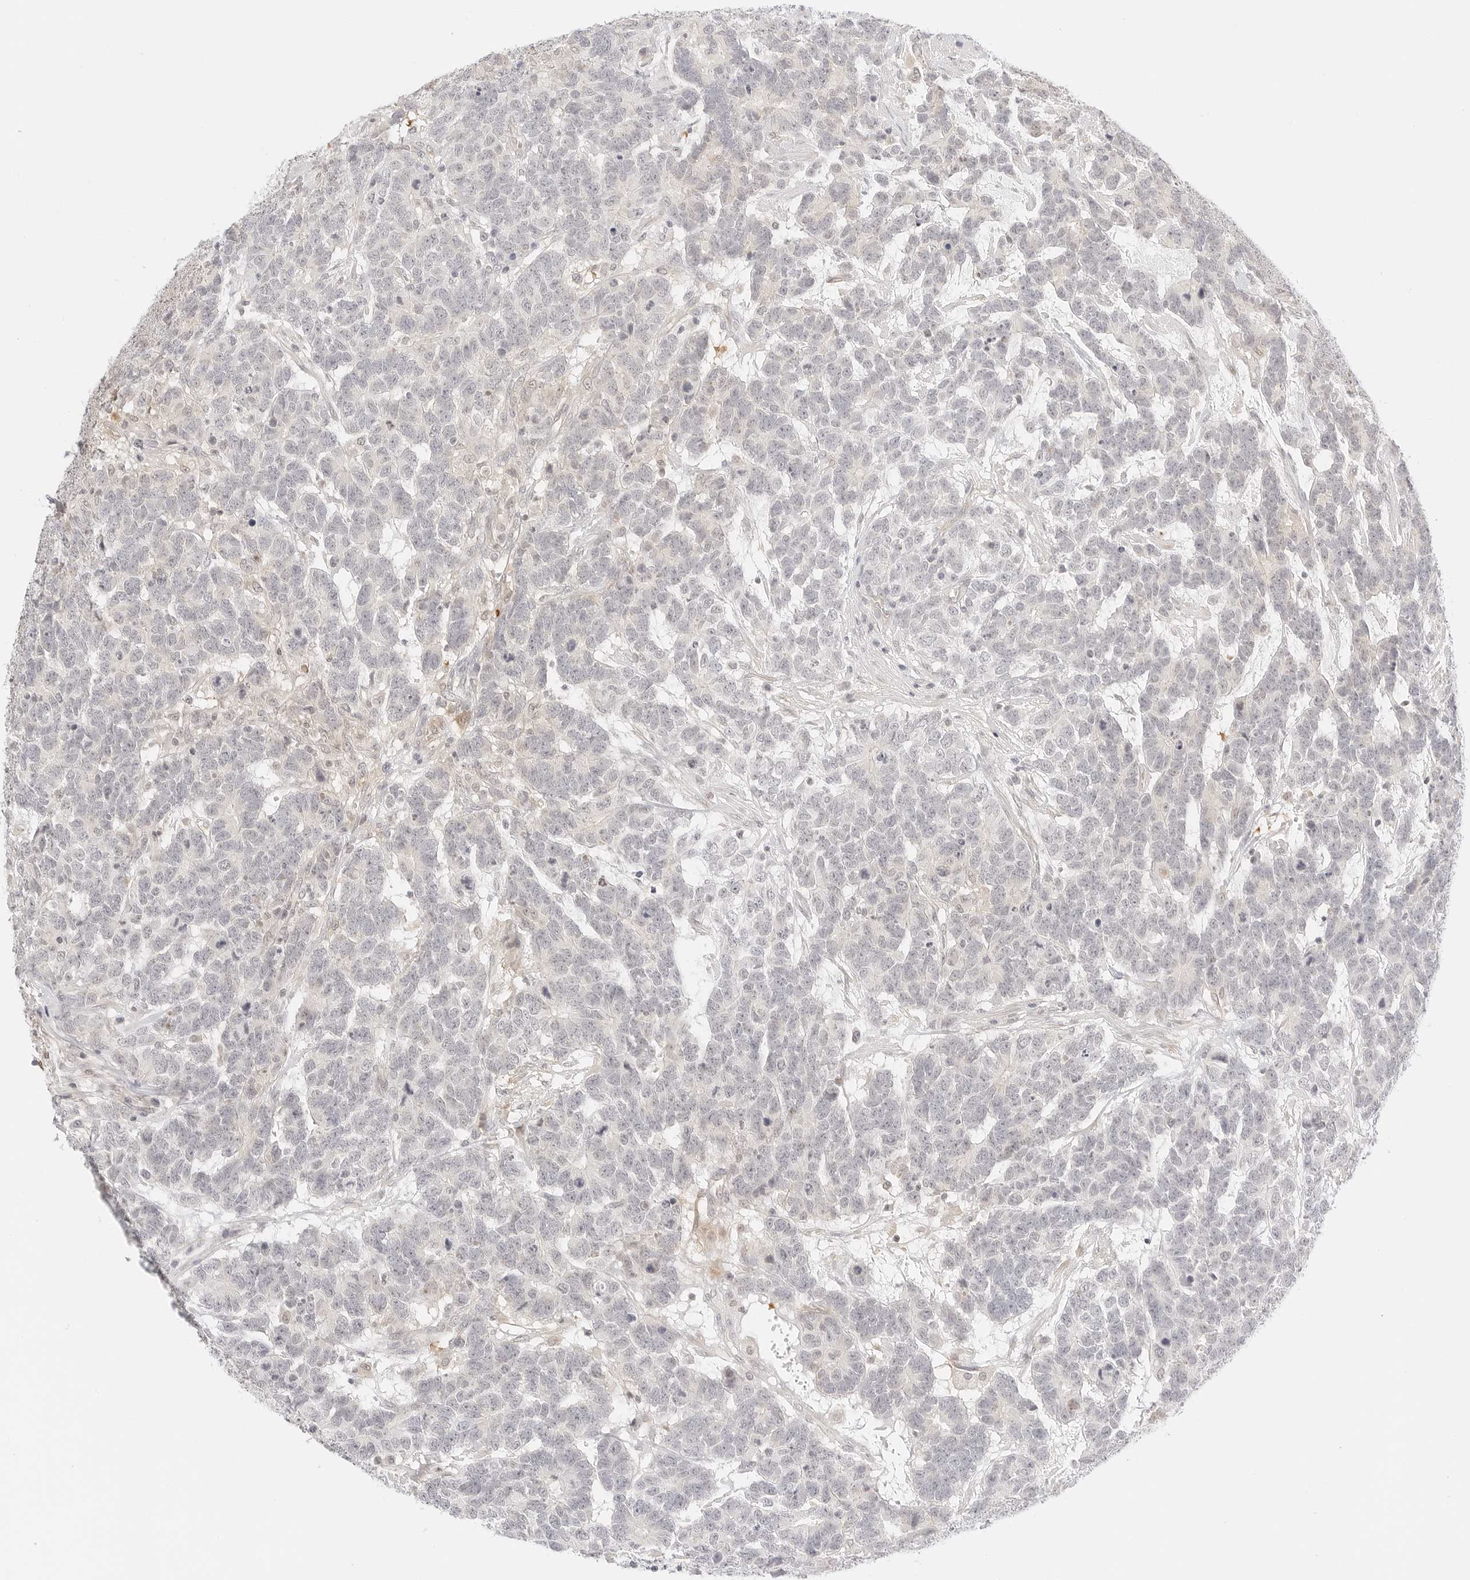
{"staining": {"intensity": "negative", "quantity": "none", "location": "none"}, "tissue": "testis cancer", "cell_type": "Tumor cells", "image_type": "cancer", "snomed": [{"axis": "morphology", "description": "Carcinoma, Embryonal, NOS"}, {"axis": "topography", "description": "Testis"}], "caption": "Tumor cells show no significant protein positivity in embryonal carcinoma (testis).", "gene": "TEKT2", "patient": {"sex": "male", "age": 26}}